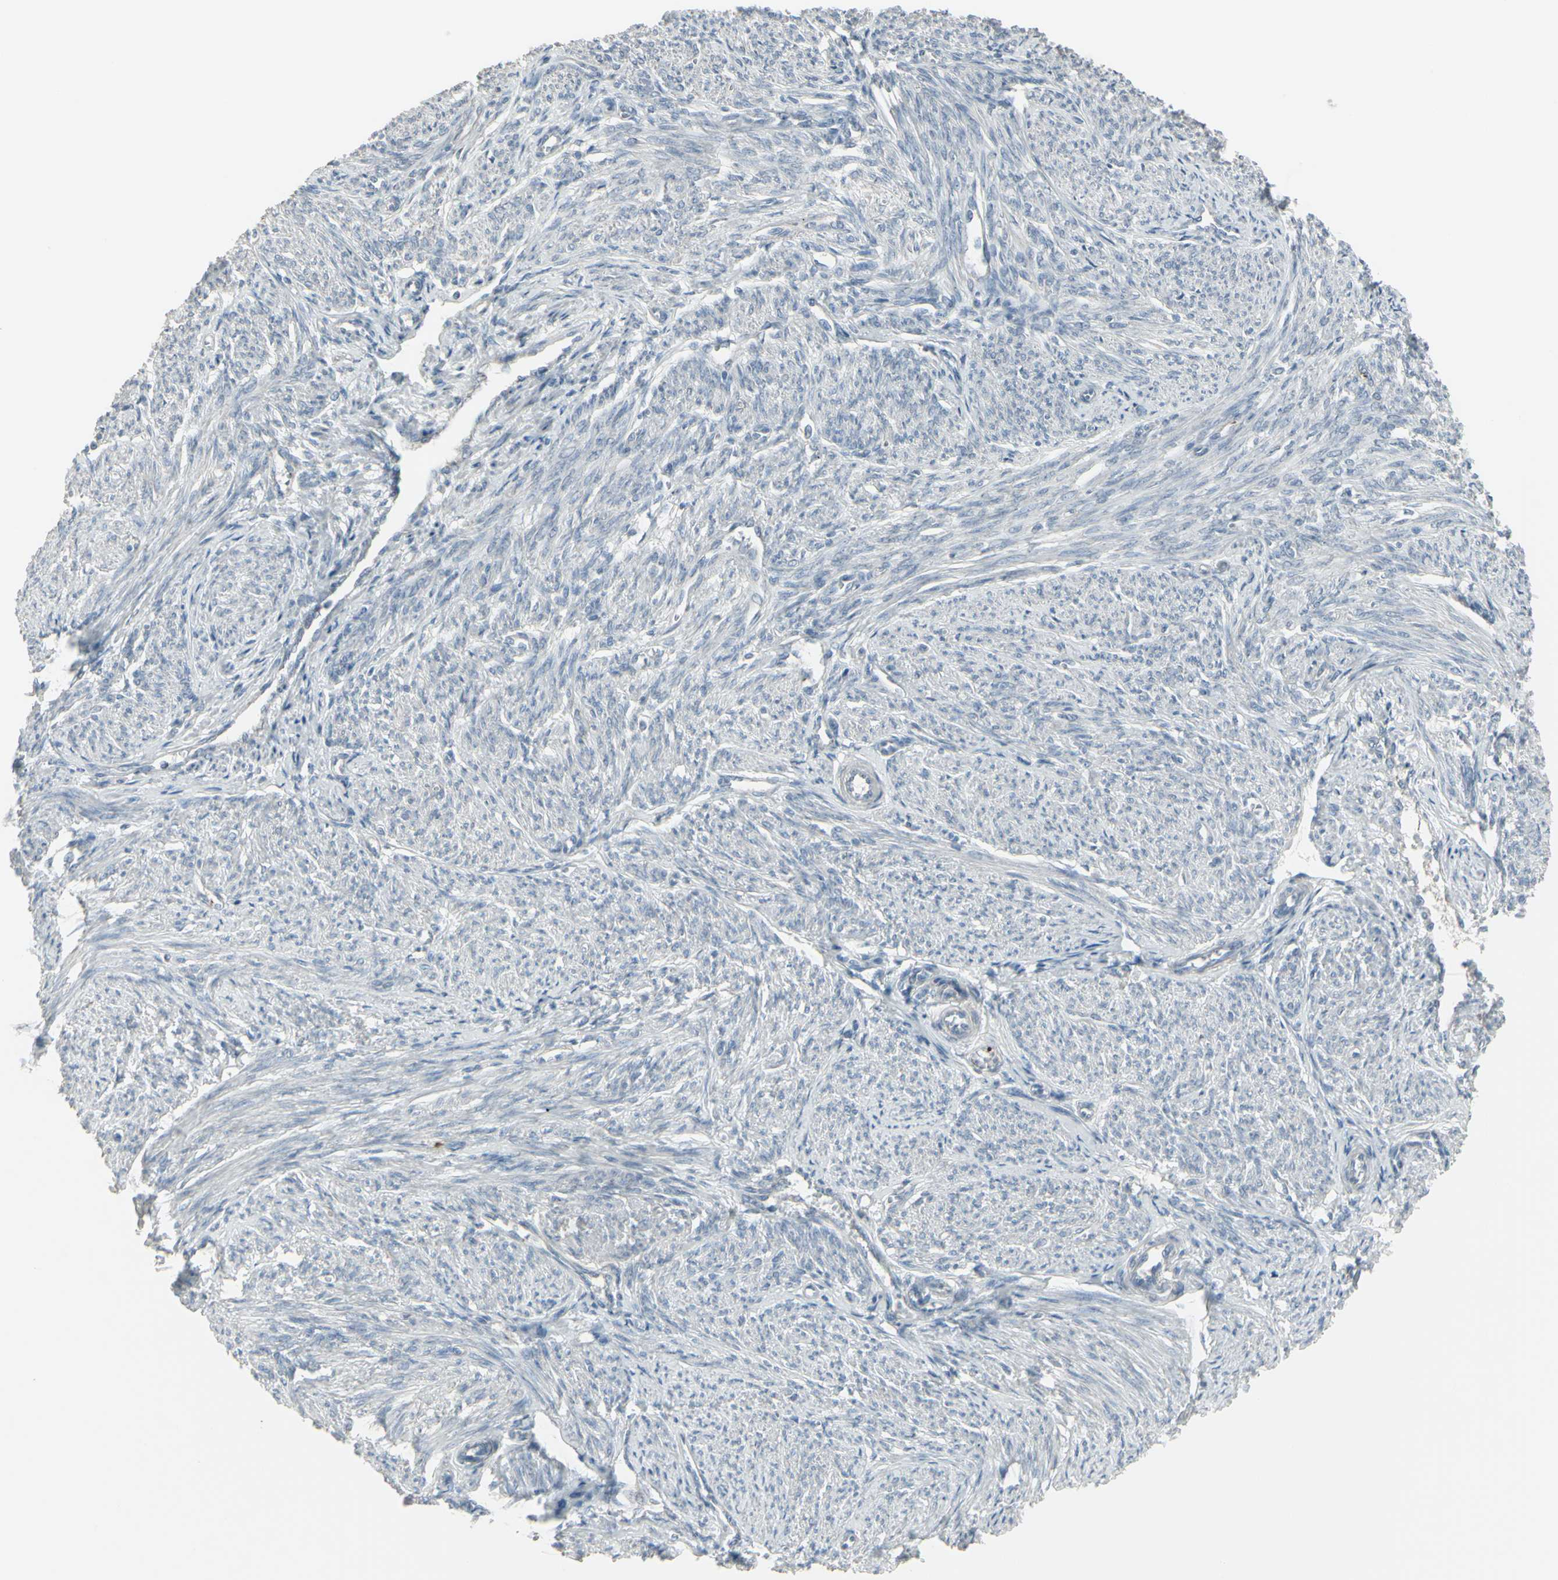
{"staining": {"intensity": "negative", "quantity": "none", "location": "none"}, "tissue": "smooth muscle", "cell_type": "Smooth muscle cells", "image_type": "normal", "snomed": [{"axis": "morphology", "description": "Normal tissue, NOS"}, {"axis": "topography", "description": "Smooth muscle"}], "caption": "IHC of benign human smooth muscle reveals no staining in smooth muscle cells. The staining is performed using DAB brown chromogen with nuclei counter-stained in using hematoxylin.", "gene": "CD79B", "patient": {"sex": "female", "age": 65}}